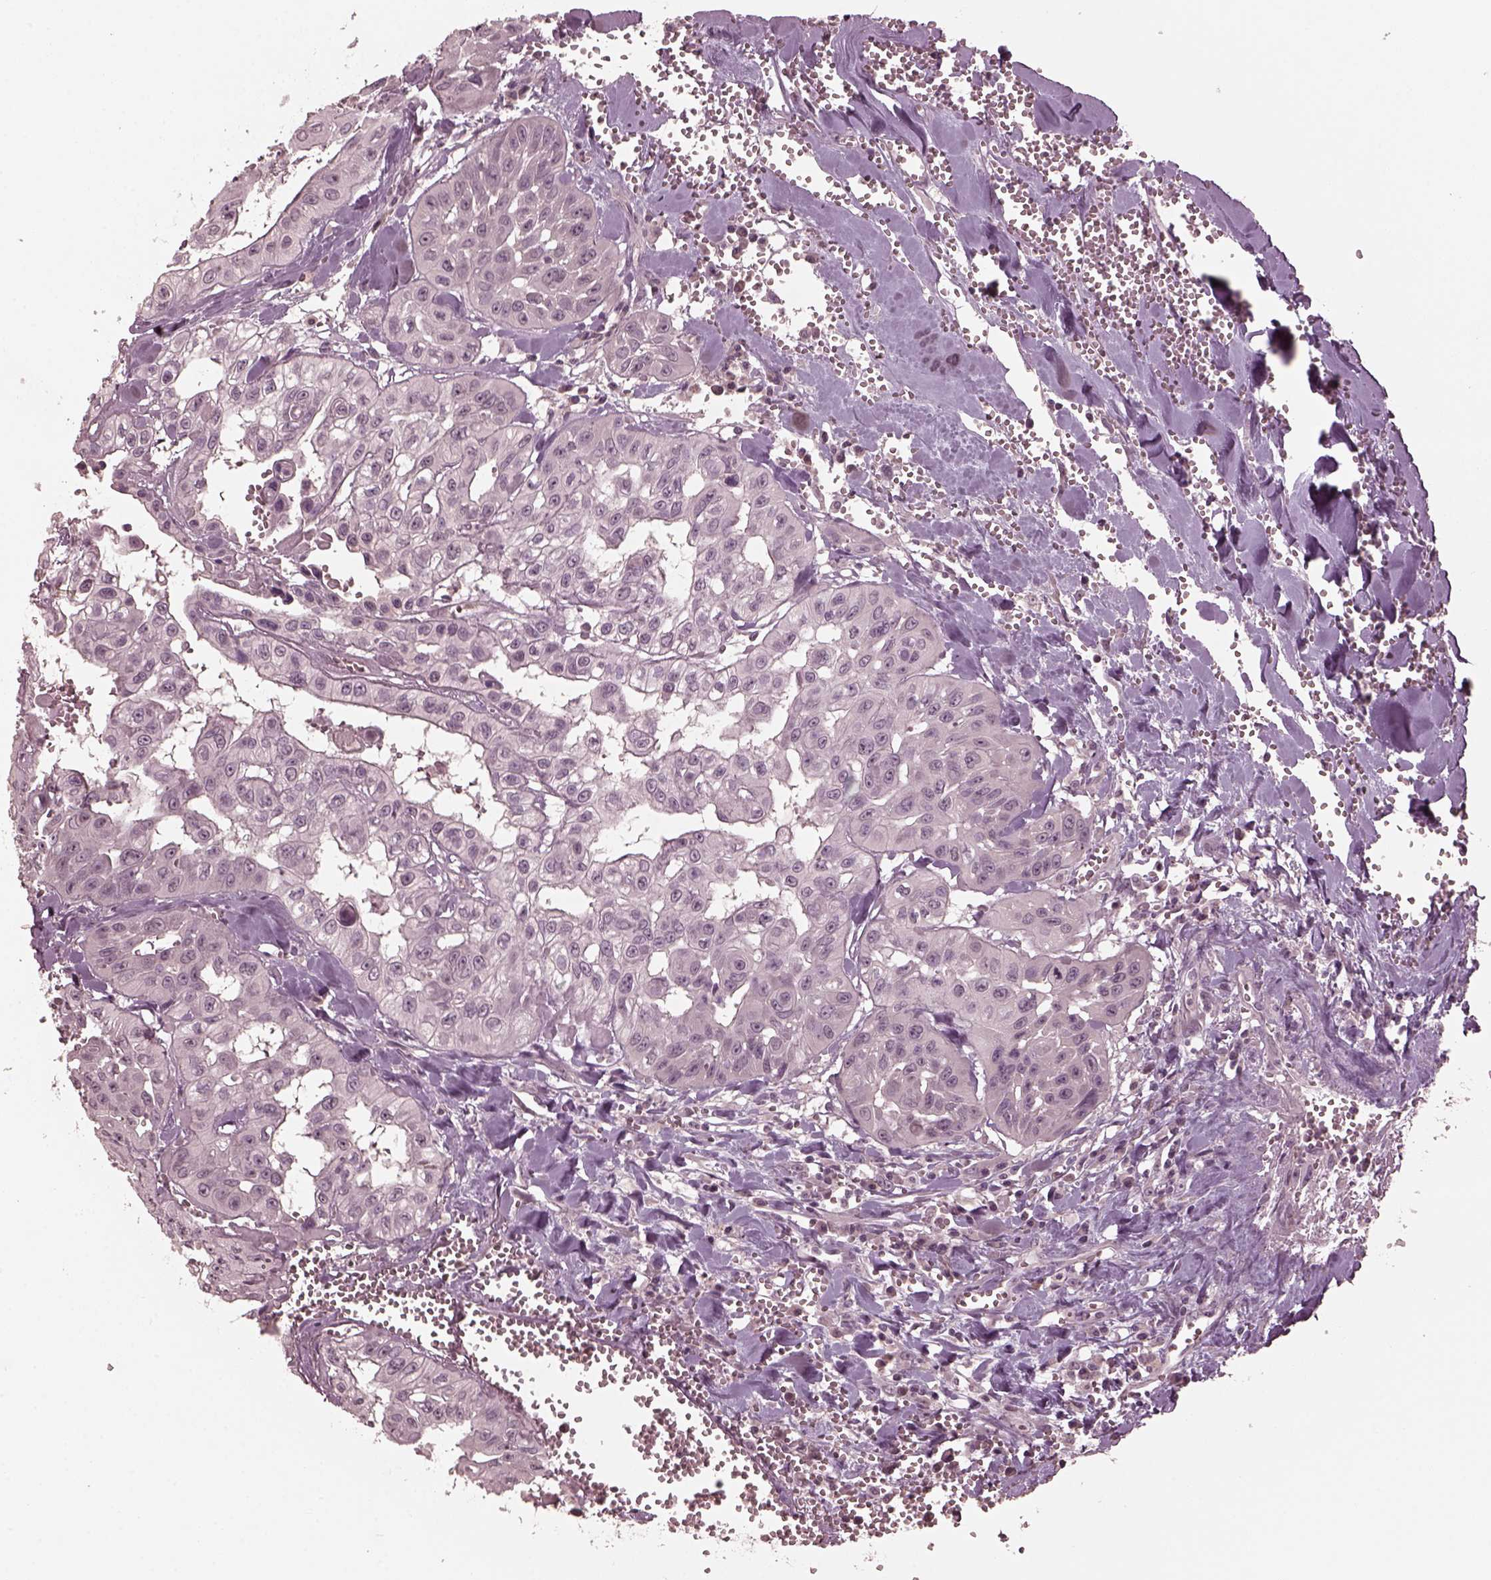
{"staining": {"intensity": "negative", "quantity": "none", "location": "none"}, "tissue": "head and neck cancer", "cell_type": "Tumor cells", "image_type": "cancer", "snomed": [{"axis": "morphology", "description": "Adenocarcinoma, NOS"}, {"axis": "topography", "description": "Head-Neck"}], "caption": "Tumor cells are negative for brown protein staining in adenocarcinoma (head and neck). (DAB IHC visualized using brightfield microscopy, high magnification).", "gene": "RGS7", "patient": {"sex": "male", "age": 73}}